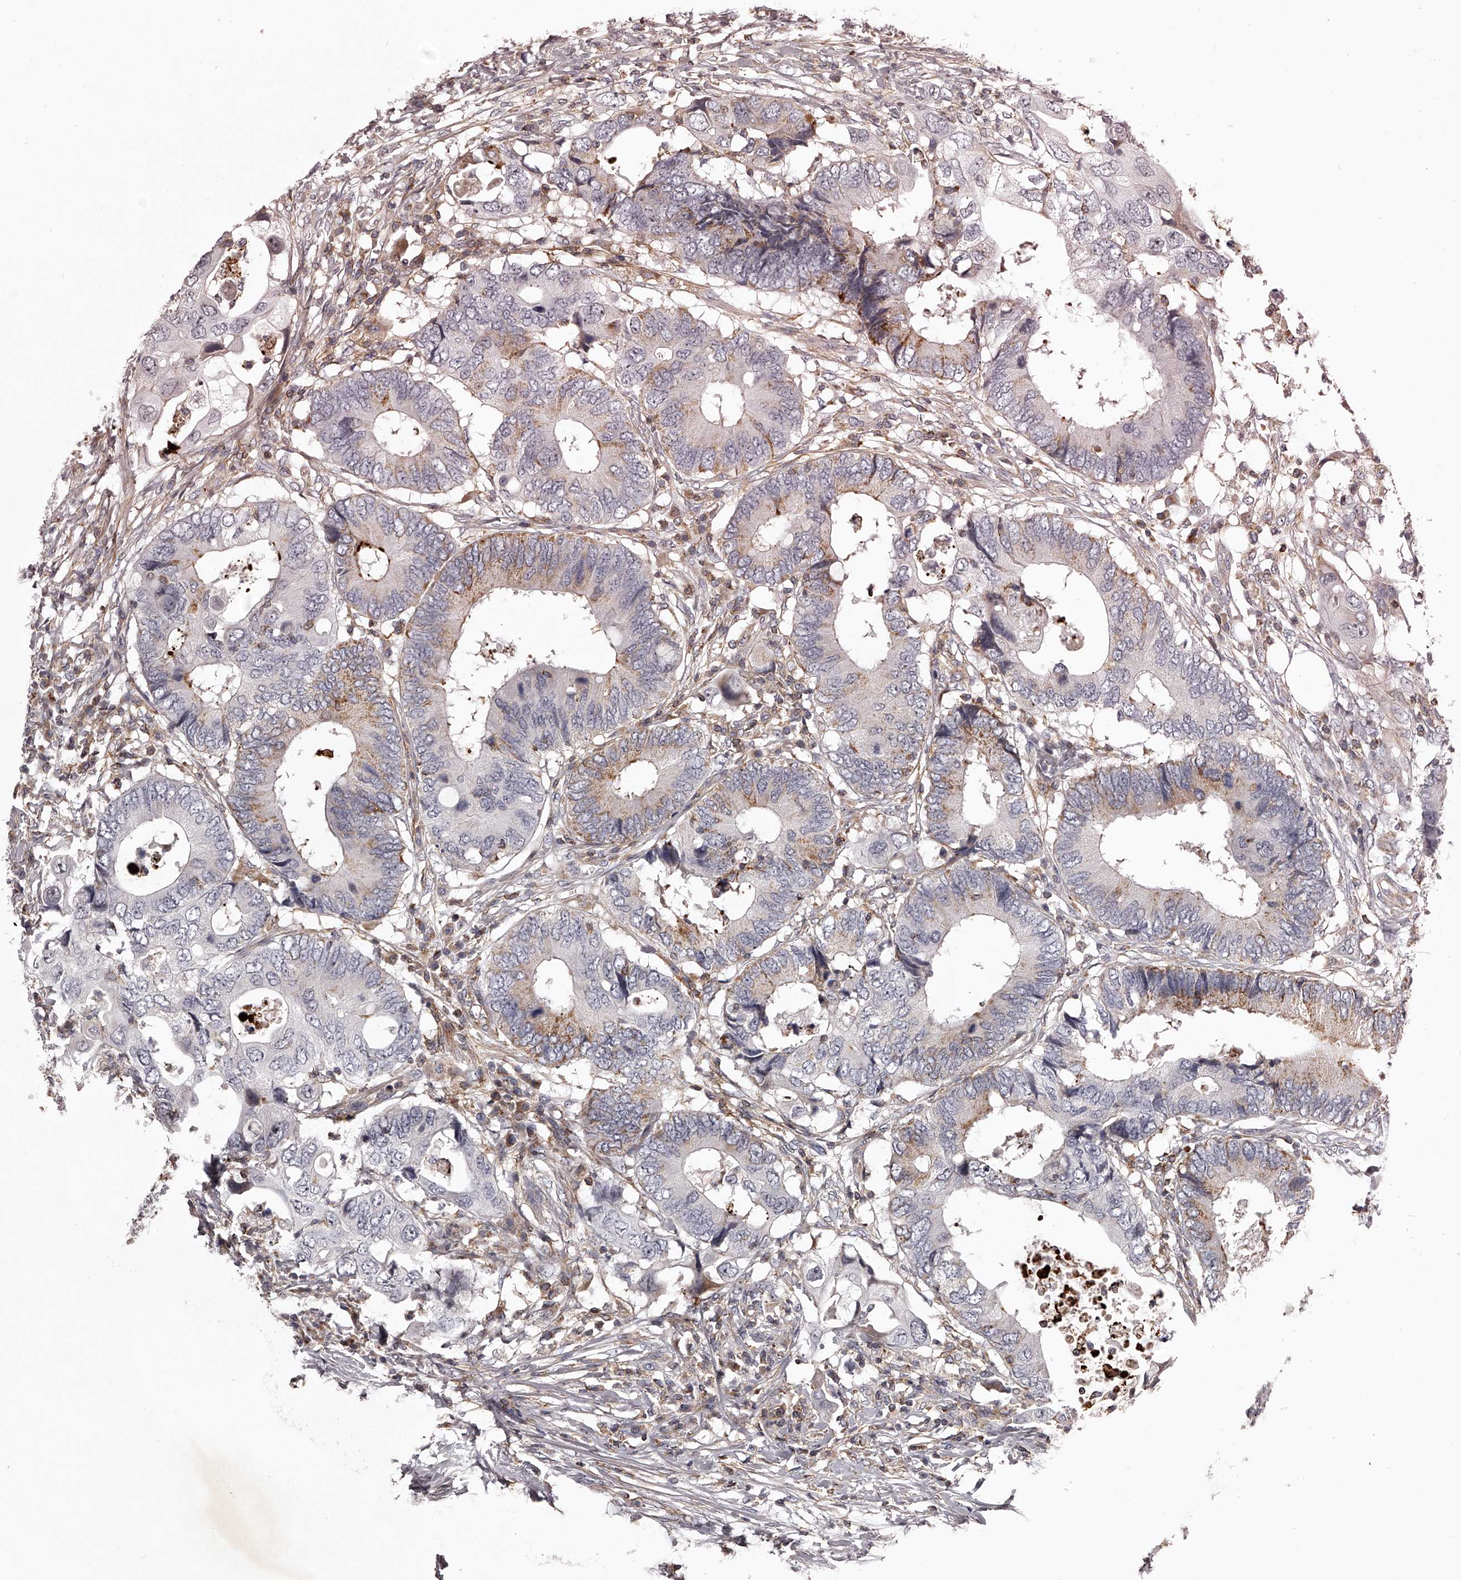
{"staining": {"intensity": "moderate", "quantity": "<25%", "location": "cytoplasmic/membranous"}, "tissue": "colorectal cancer", "cell_type": "Tumor cells", "image_type": "cancer", "snomed": [{"axis": "morphology", "description": "Adenocarcinoma, NOS"}, {"axis": "topography", "description": "Colon"}], "caption": "This is a micrograph of IHC staining of adenocarcinoma (colorectal), which shows moderate expression in the cytoplasmic/membranous of tumor cells.", "gene": "RRP36", "patient": {"sex": "male", "age": 71}}